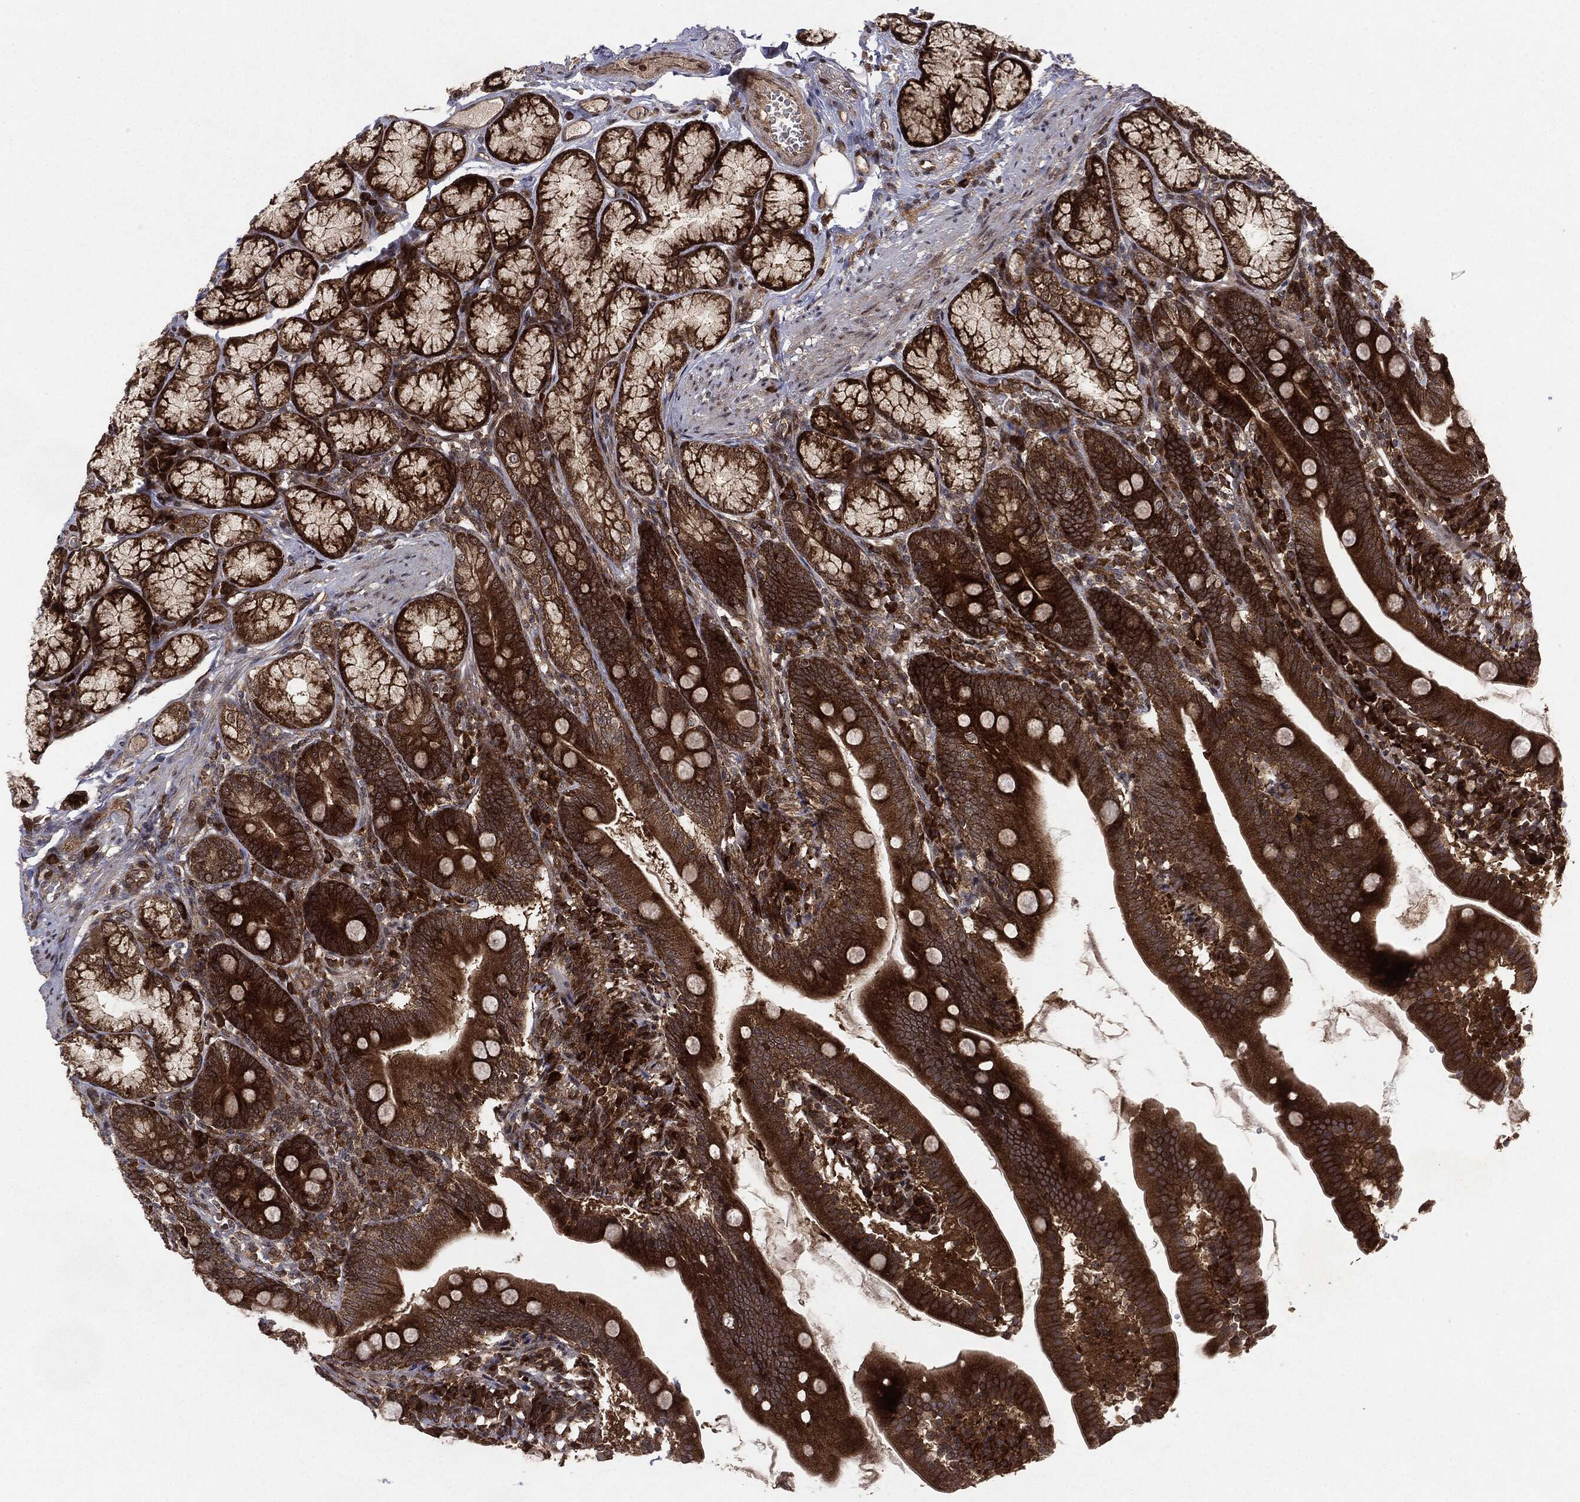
{"staining": {"intensity": "strong", "quantity": ">75%", "location": "cytoplasmic/membranous"}, "tissue": "duodenum", "cell_type": "Glandular cells", "image_type": "normal", "snomed": [{"axis": "morphology", "description": "Normal tissue, NOS"}, {"axis": "topography", "description": "Duodenum"}], "caption": "Unremarkable duodenum reveals strong cytoplasmic/membranous positivity in about >75% of glandular cells (DAB (3,3'-diaminobenzidine) IHC with brightfield microscopy, high magnification)..", "gene": "OTUB1", "patient": {"sex": "female", "age": 67}}